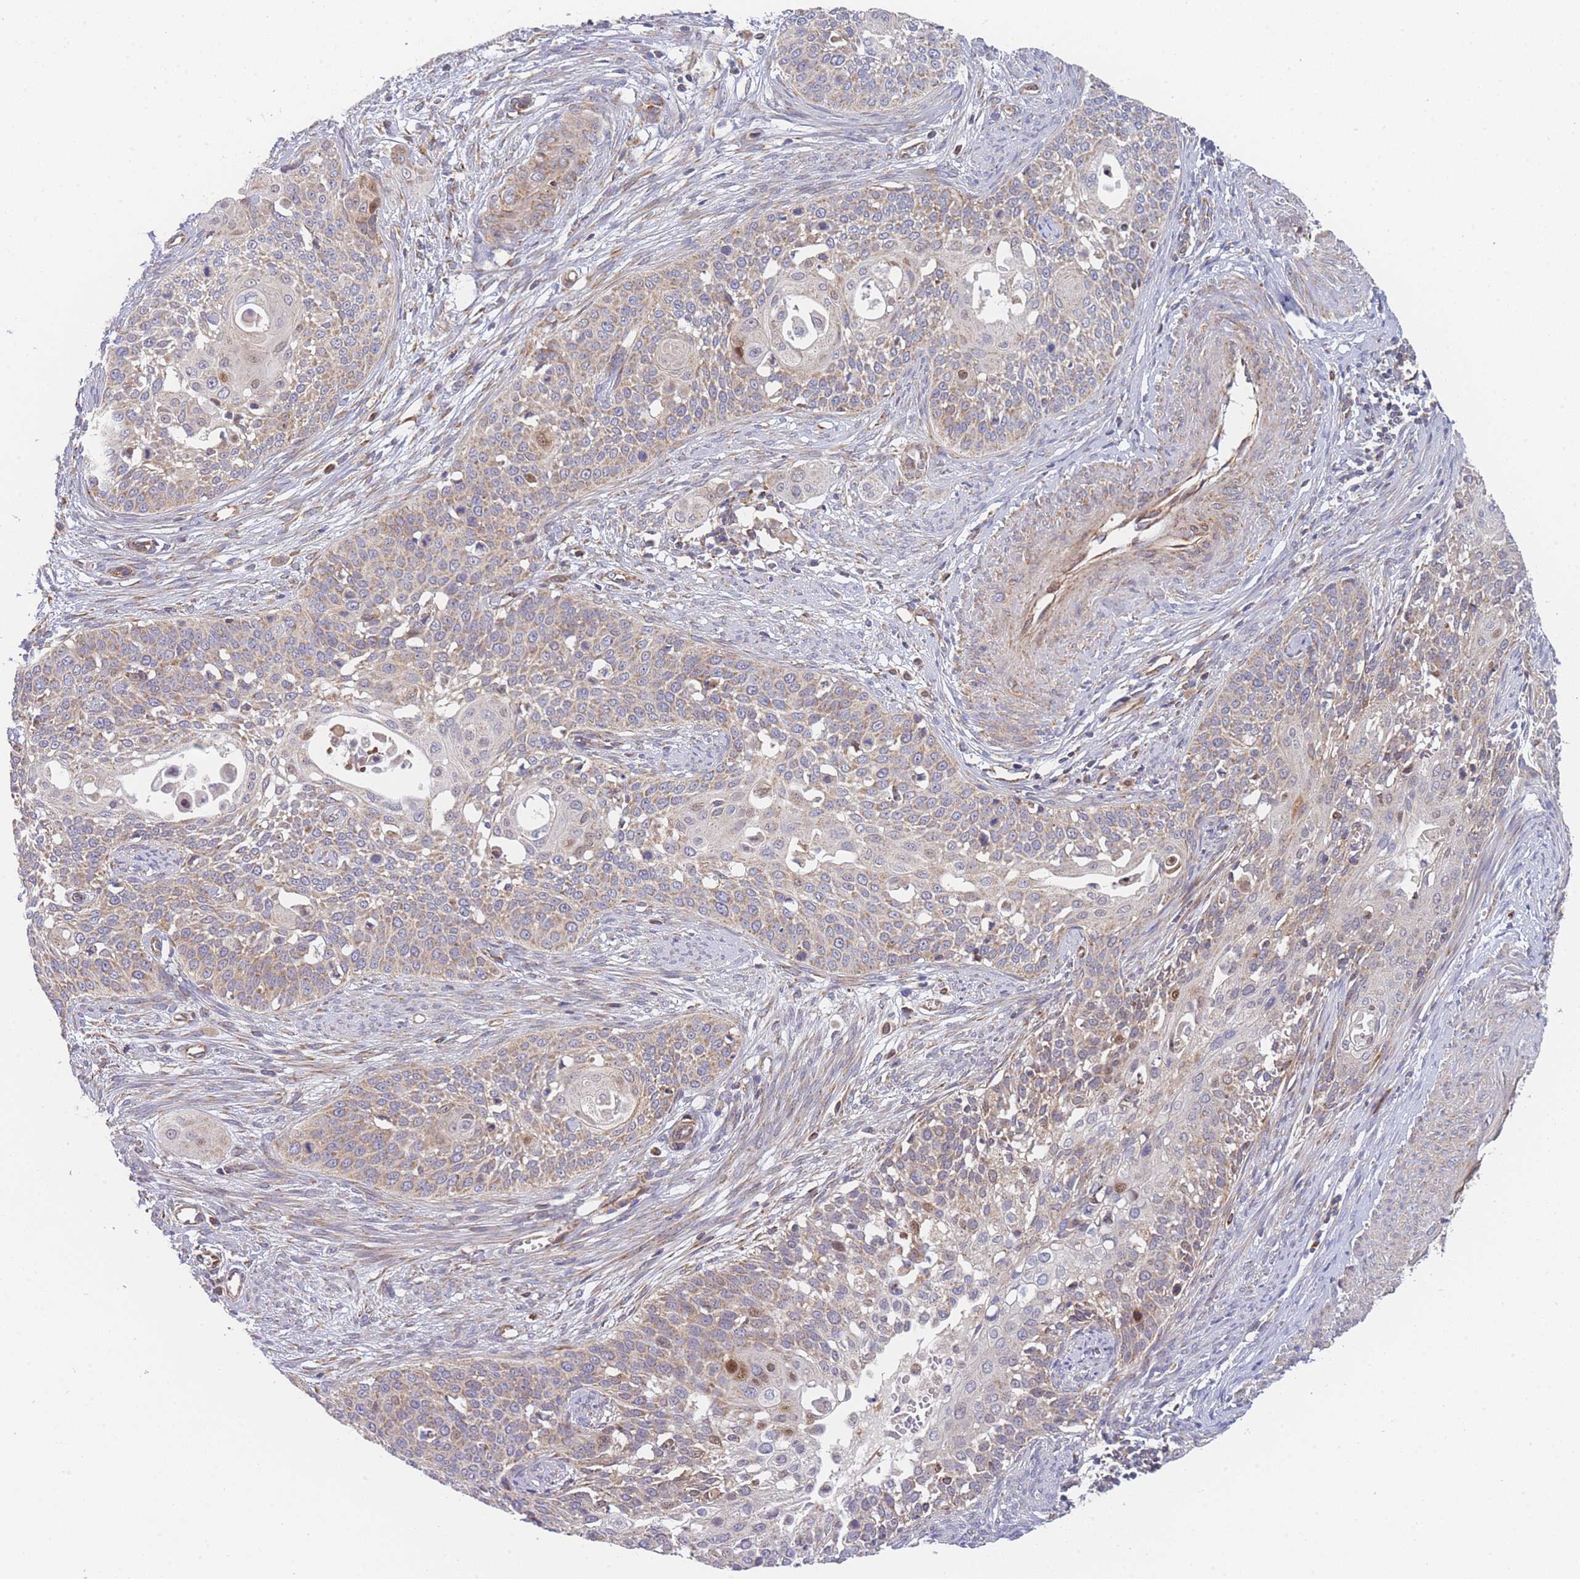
{"staining": {"intensity": "weak", "quantity": "25%-75%", "location": "cytoplasmic/membranous"}, "tissue": "cervical cancer", "cell_type": "Tumor cells", "image_type": "cancer", "snomed": [{"axis": "morphology", "description": "Squamous cell carcinoma, NOS"}, {"axis": "topography", "description": "Cervix"}], "caption": "About 25%-75% of tumor cells in human cervical cancer (squamous cell carcinoma) exhibit weak cytoplasmic/membranous protein expression as visualized by brown immunohistochemical staining.", "gene": "MTRES1", "patient": {"sex": "female", "age": 44}}